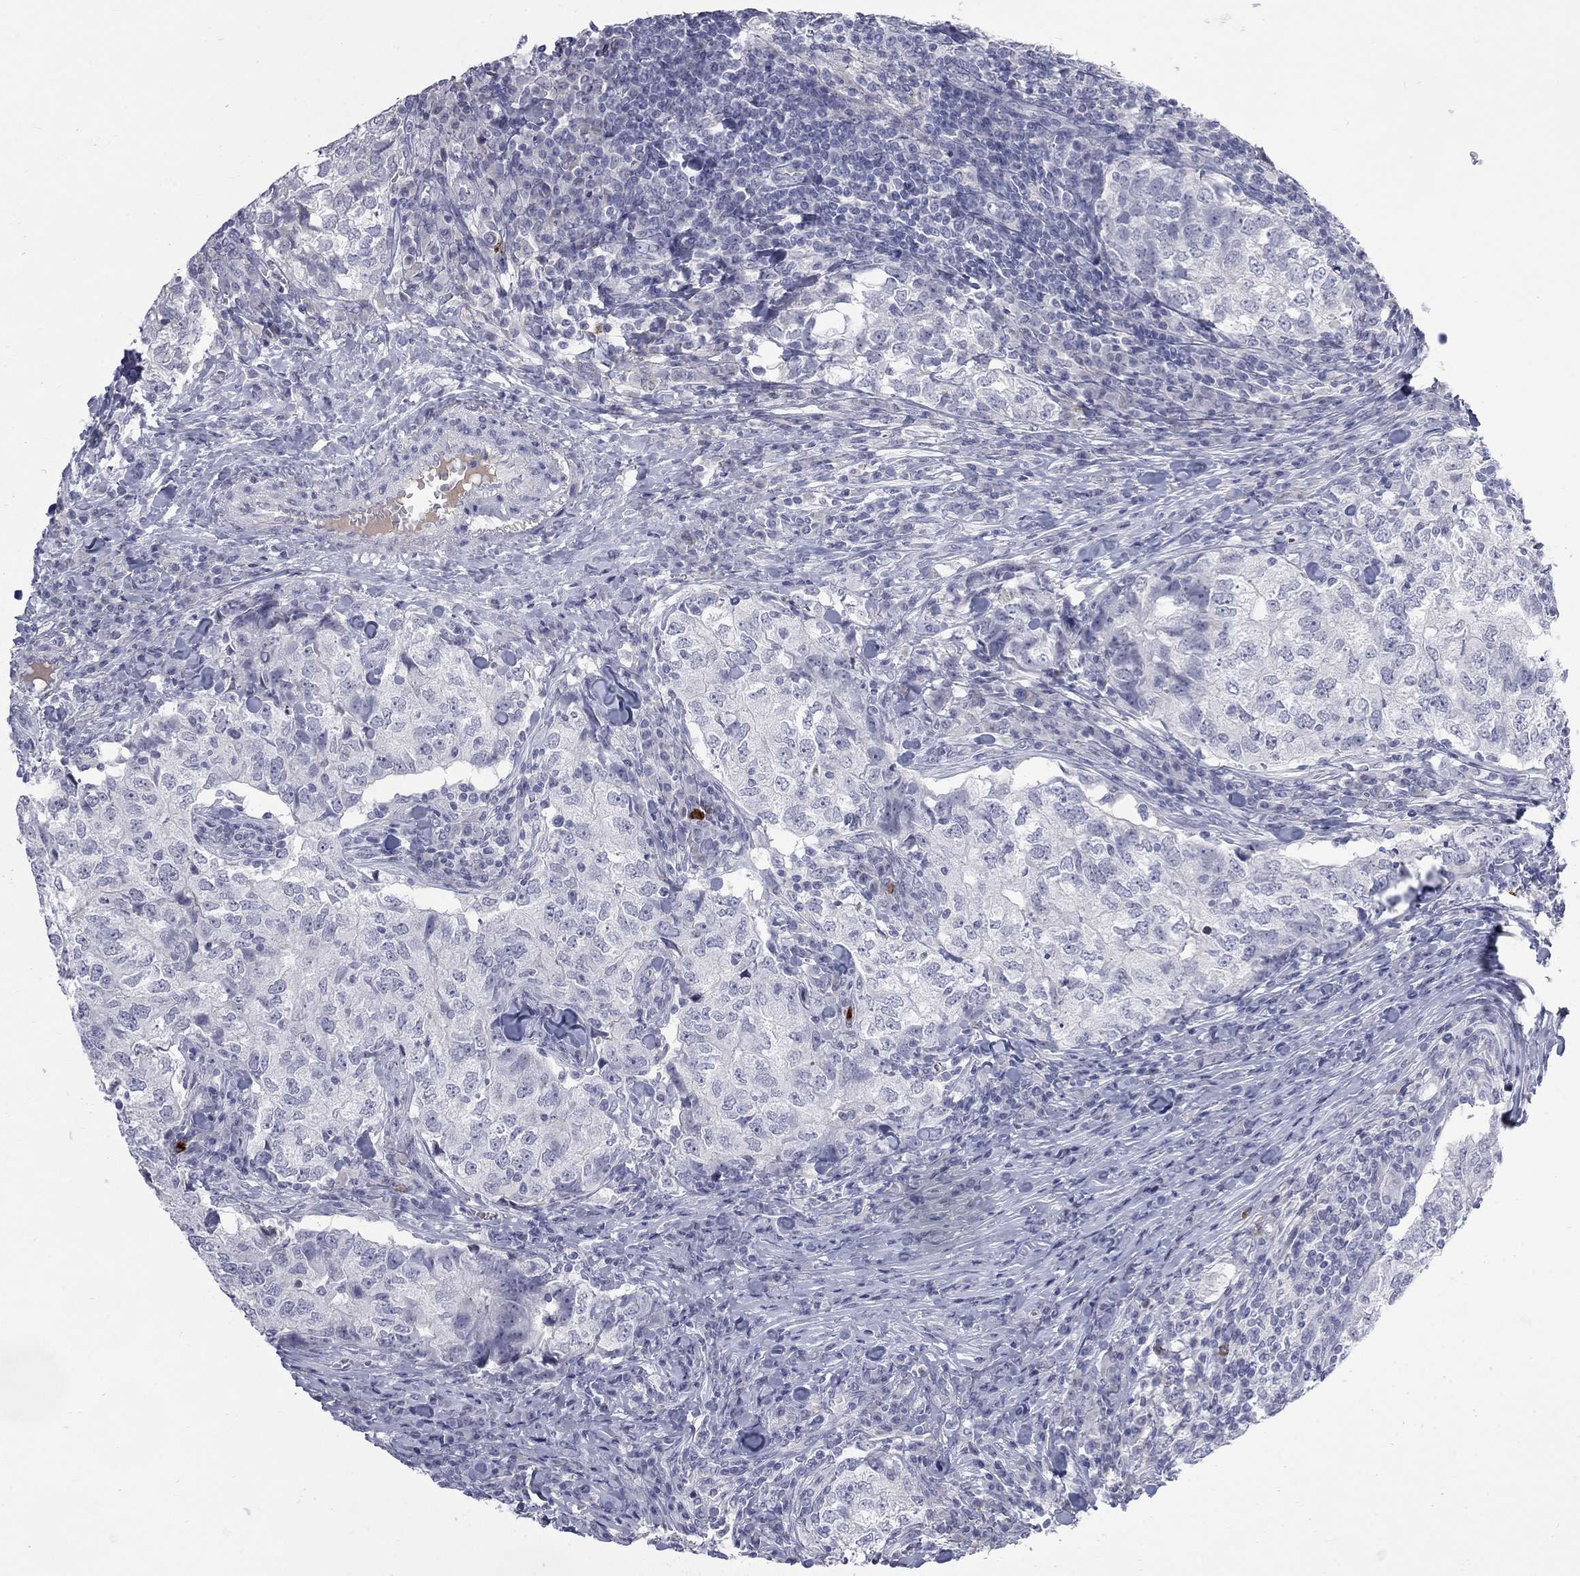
{"staining": {"intensity": "negative", "quantity": "none", "location": "none"}, "tissue": "breast cancer", "cell_type": "Tumor cells", "image_type": "cancer", "snomed": [{"axis": "morphology", "description": "Duct carcinoma"}, {"axis": "topography", "description": "Breast"}], "caption": "Tumor cells show no significant protein staining in breast cancer.", "gene": "CTNND2", "patient": {"sex": "female", "age": 30}}